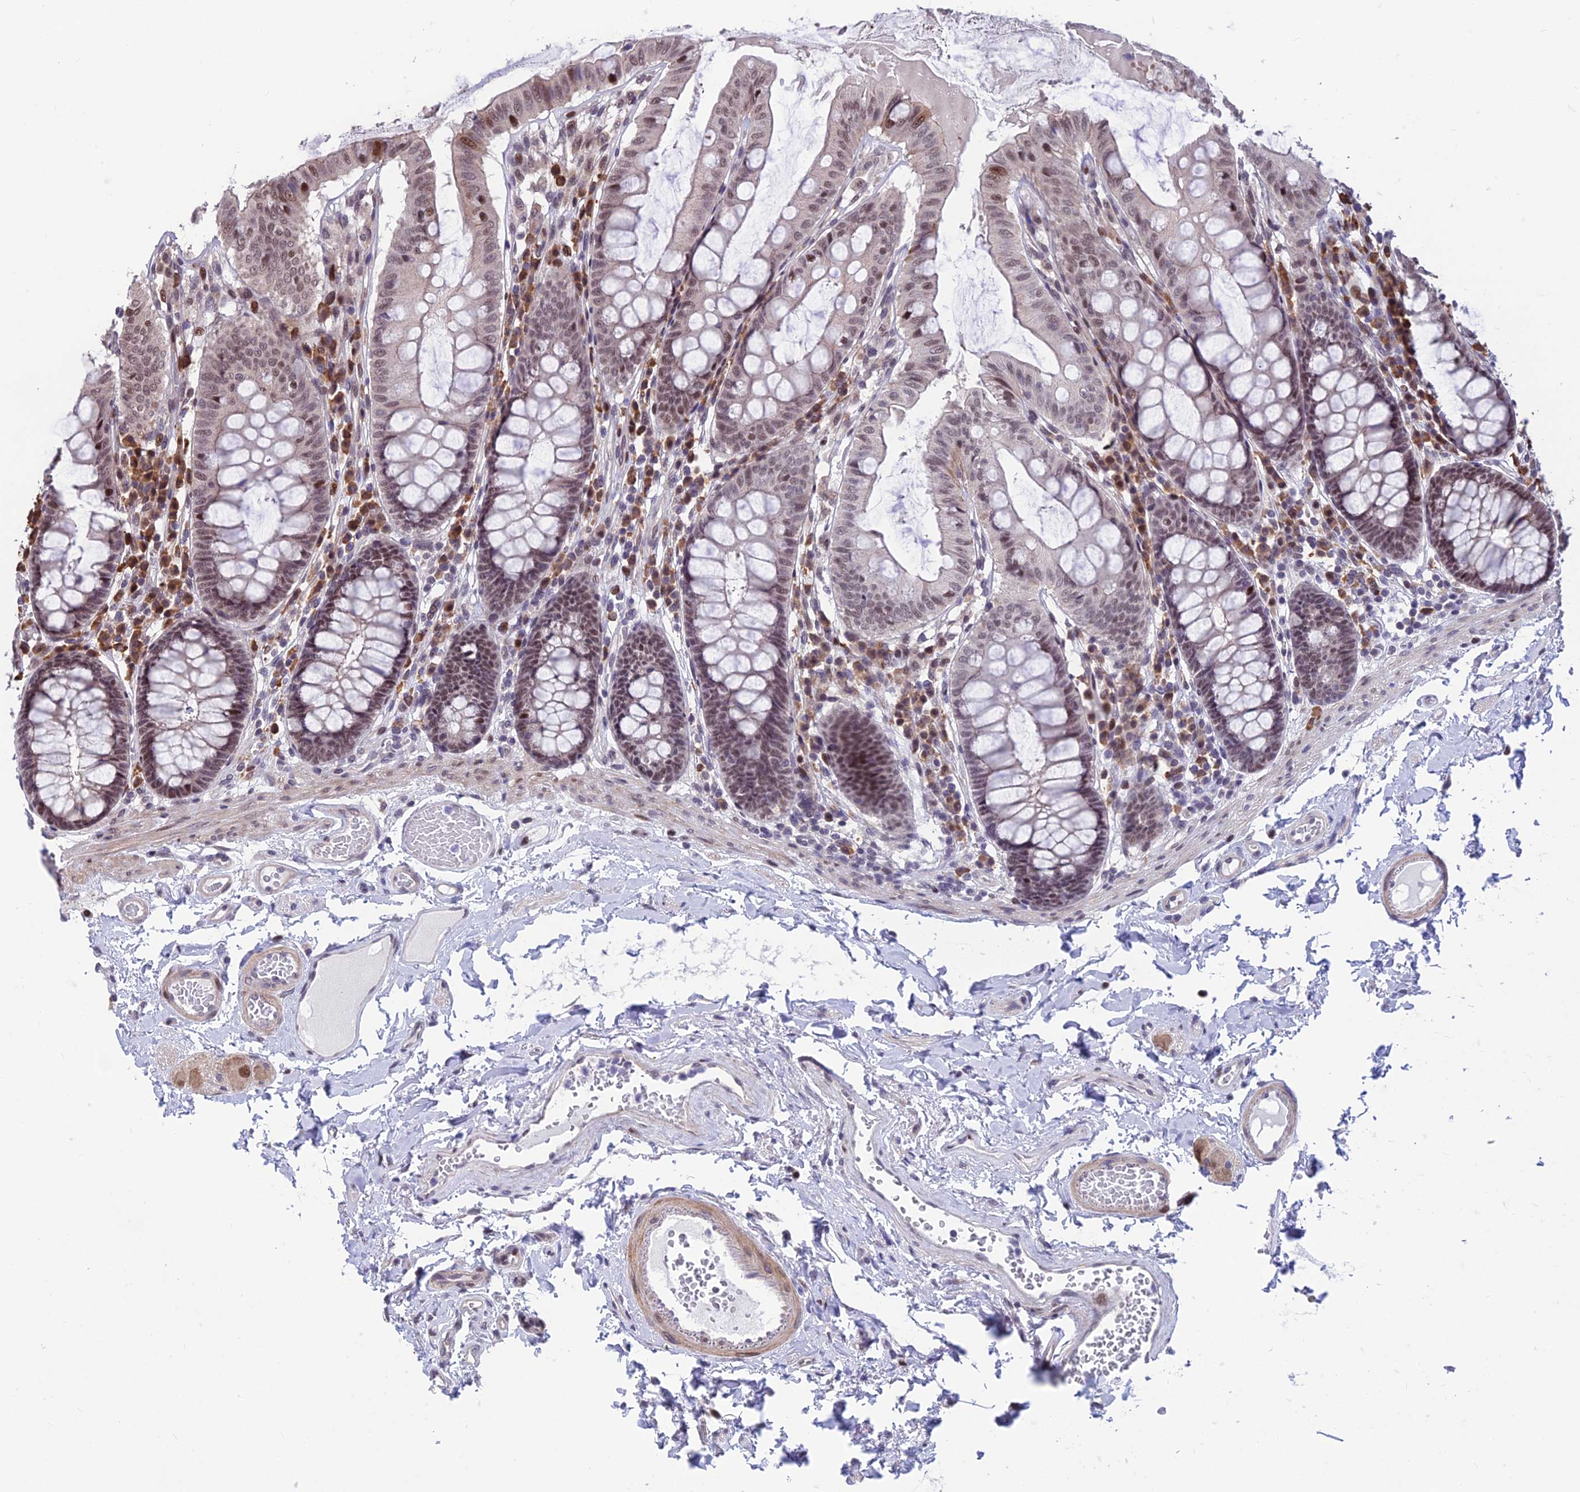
{"staining": {"intensity": "weak", "quantity": ">75%", "location": "cytoplasmic/membranous"}, "tissue": "colon", "cell_type": "Endothelial cells", "image_type": "normal", "snomed": [{"axis": "morphology", "description": "Normal tissue, NOS"}, {"axis": "topography", "description": "Colon"}], "caption": "Immunohistochemical staining of unremarkable human colon reveals weak cytoplasmic/membranous protein positivity in approximately >75% of endothelial cells.", "gene": "KIAA1191", "patient": {"sex": "male", "age": 84}}